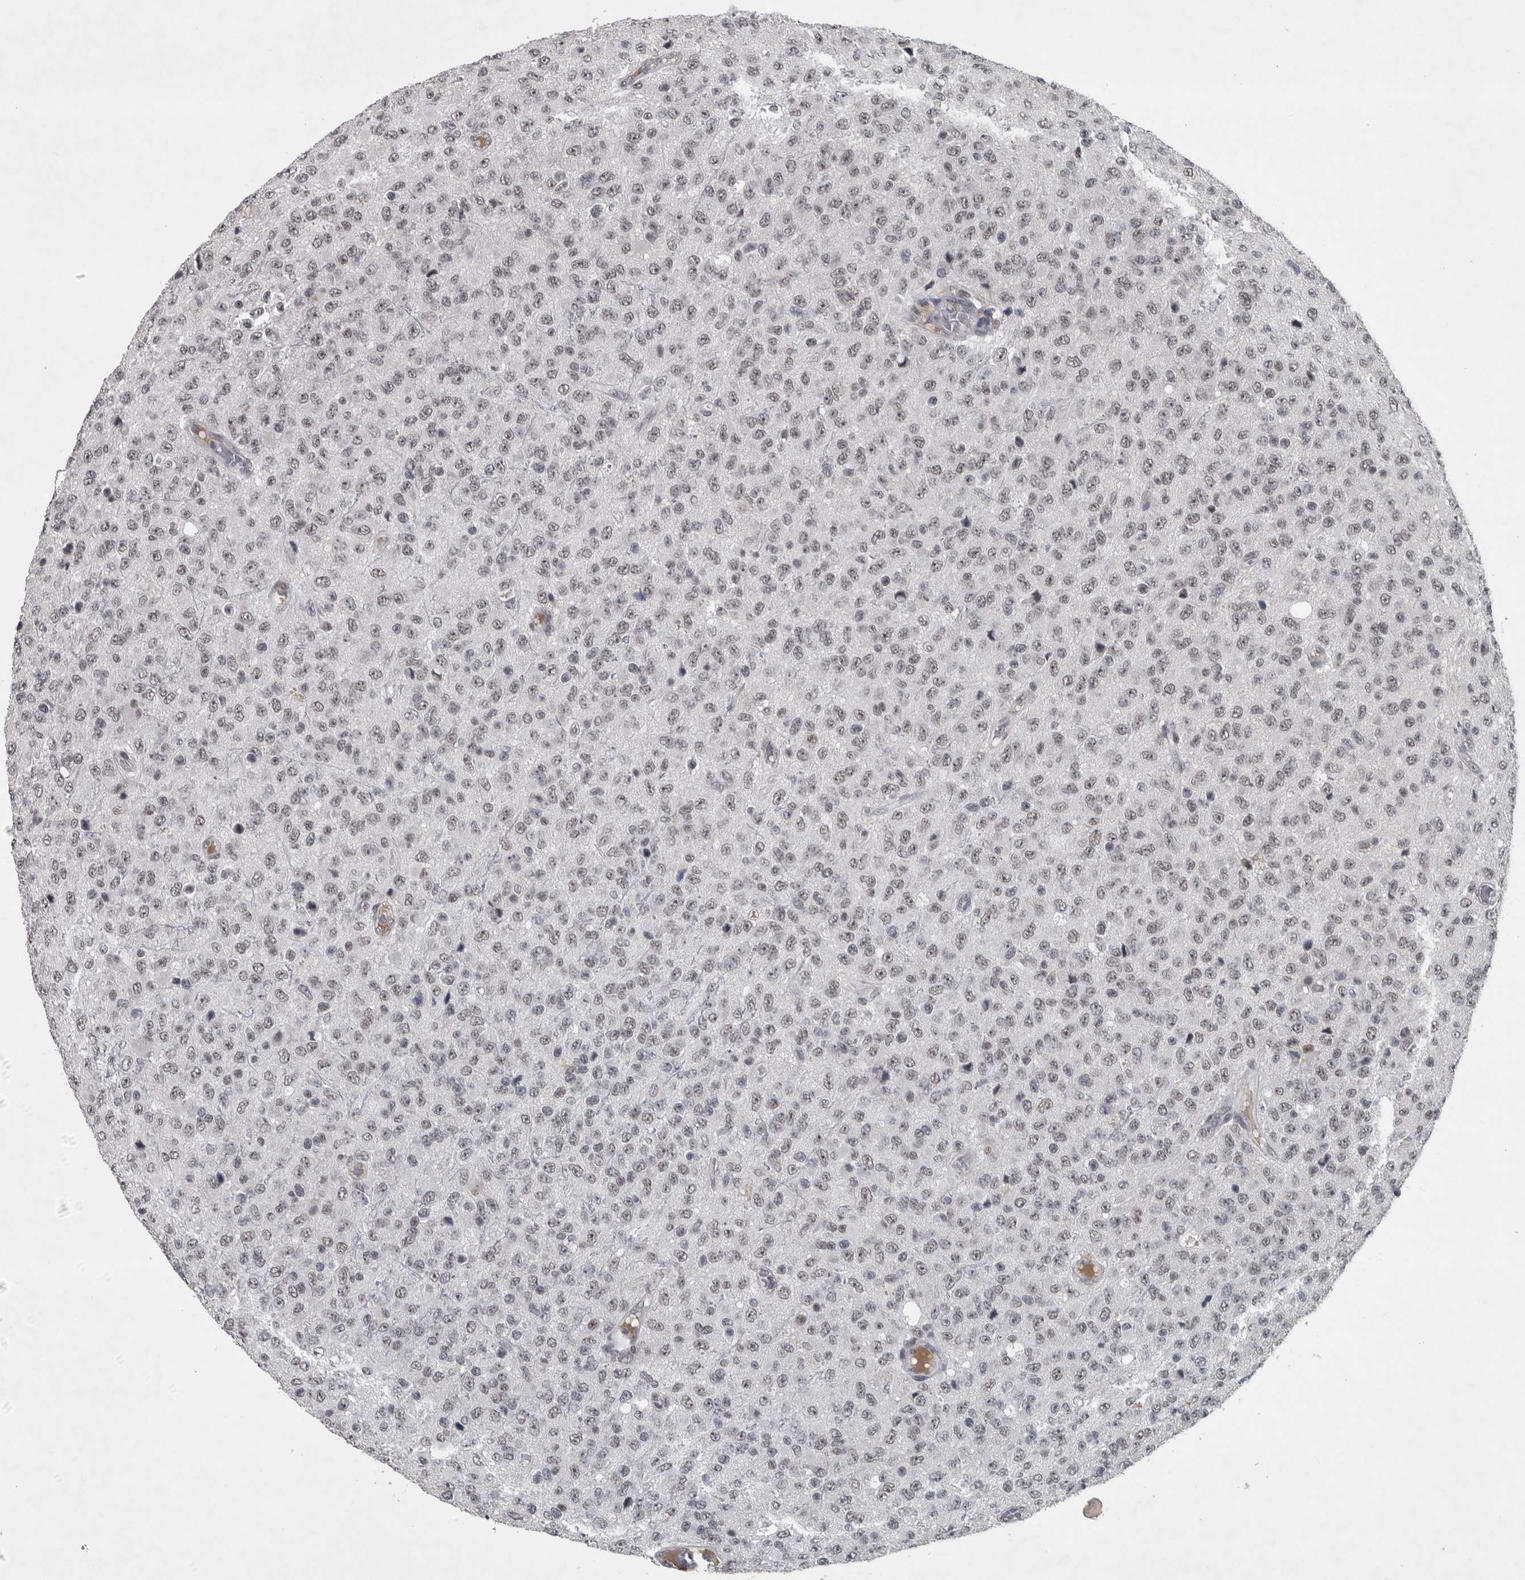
{"staining": {"intensity": "moderate", "quantity": "25%-75%", "location": "nuclear"}, "tissue": "glioma", "cell_type": "Tumor cells", "image_type": "cancer", "snomed": [{"axis": "morphology", "description": "Glioma, malignant, High grade"}, {"axis": "topography", "description": "pancreas cauda"}], "caption": "The image shows a brown stain indicating the presence of a protein in the nuclear of tumor cells in malignant glioma (high-grade).", "gene": "DDX42", "patient": {"sex": "male", "age": 60}}